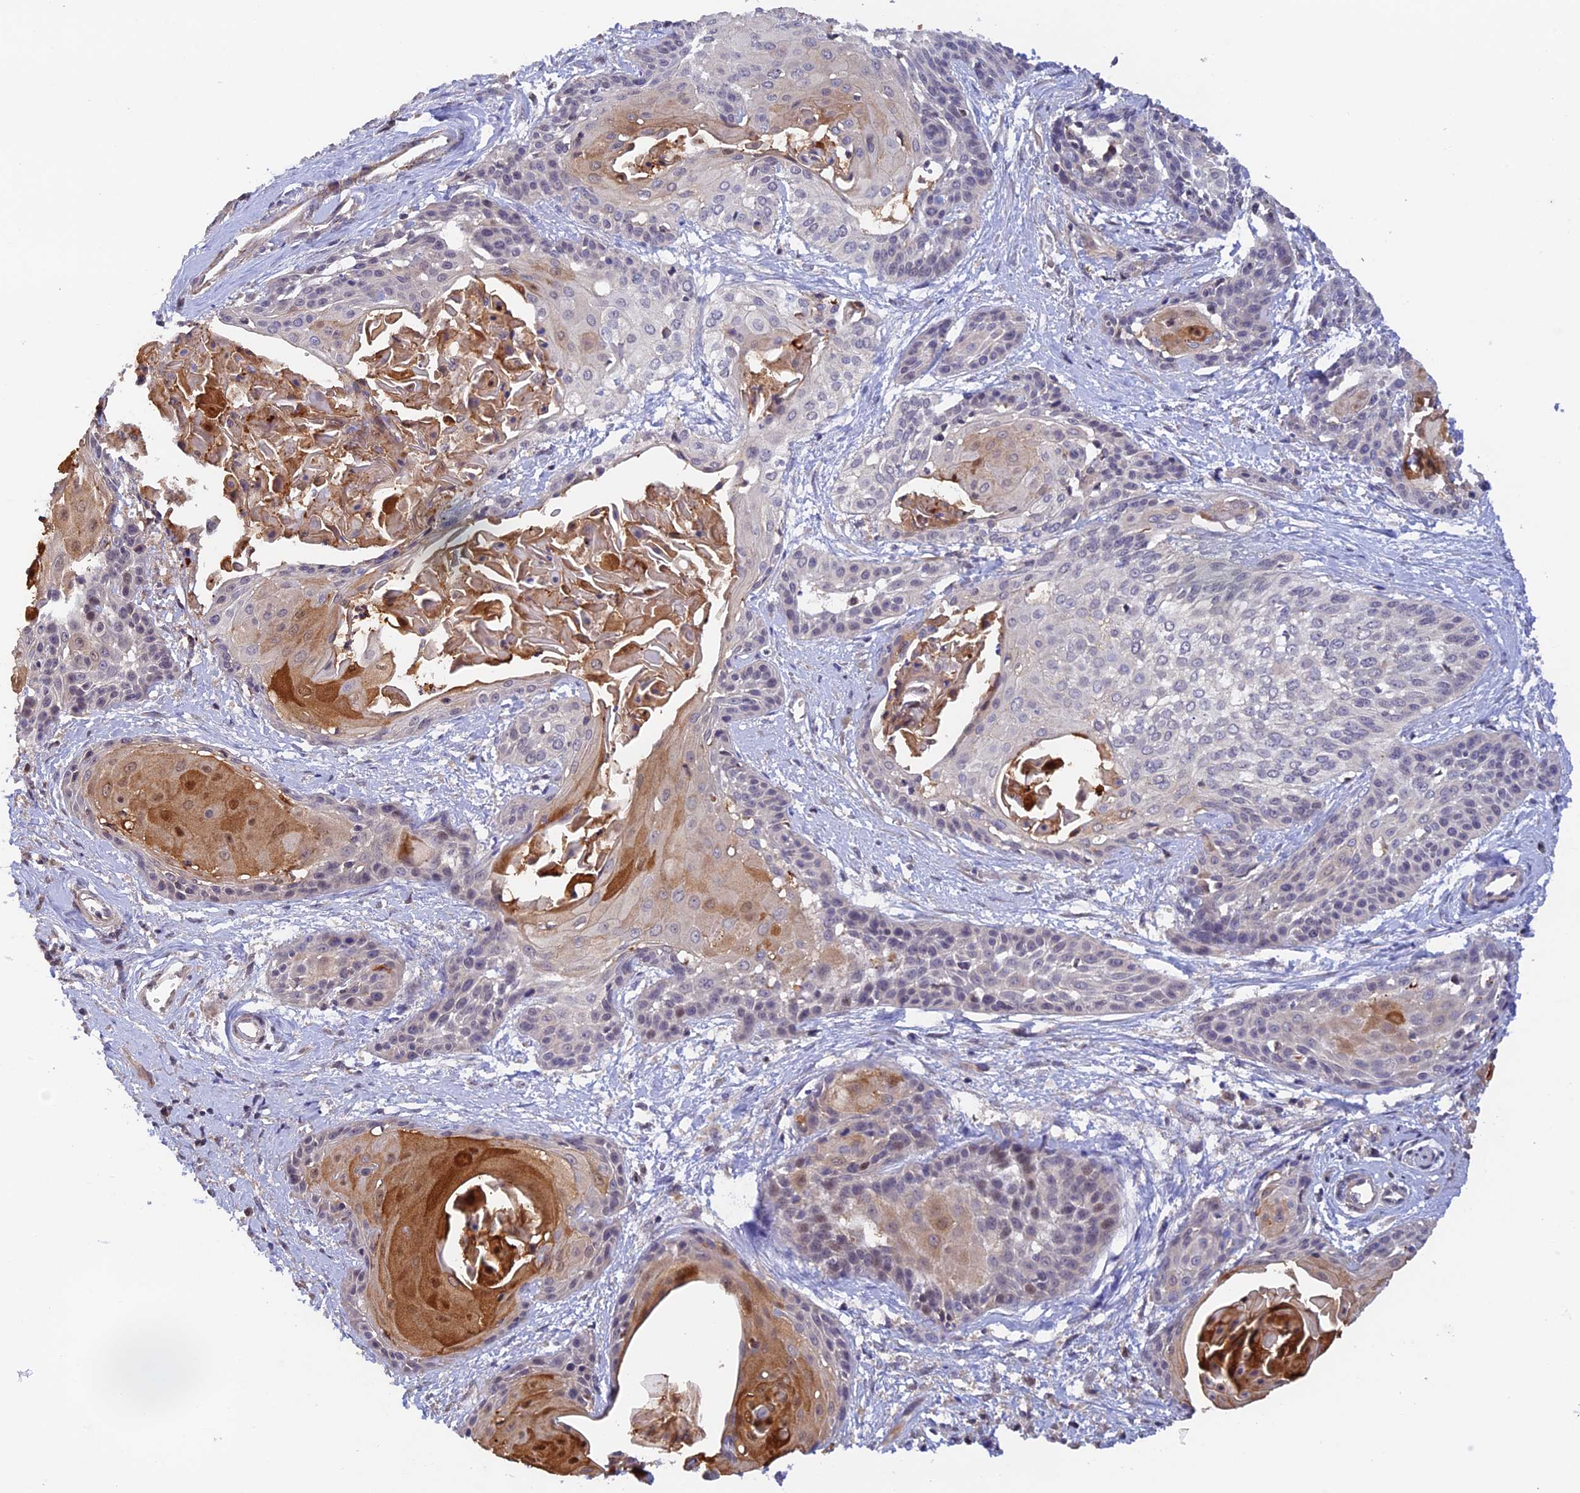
{"staining": {"intensity": "moderate", "quantity": "<25%", "location": "cytoplasmic/membranous"}, "tissue": "cervical cancer", "cell_type": "Tumor cells", "image_type": "cancer", "snomed": [{"axis": "morphology", "description": "Squamous cell carcinoma, NOS"}, {"axis": "topography", "description": "Cervix"}], "caption": "About <25% of tumor cells in human cervical cancer reveal moderate cytoplasmic/membranous protein positivity as visualized by brown immunohistochemical staining.", "gene": "CWH43", "patient": {"sex": "female", "age": 57}}